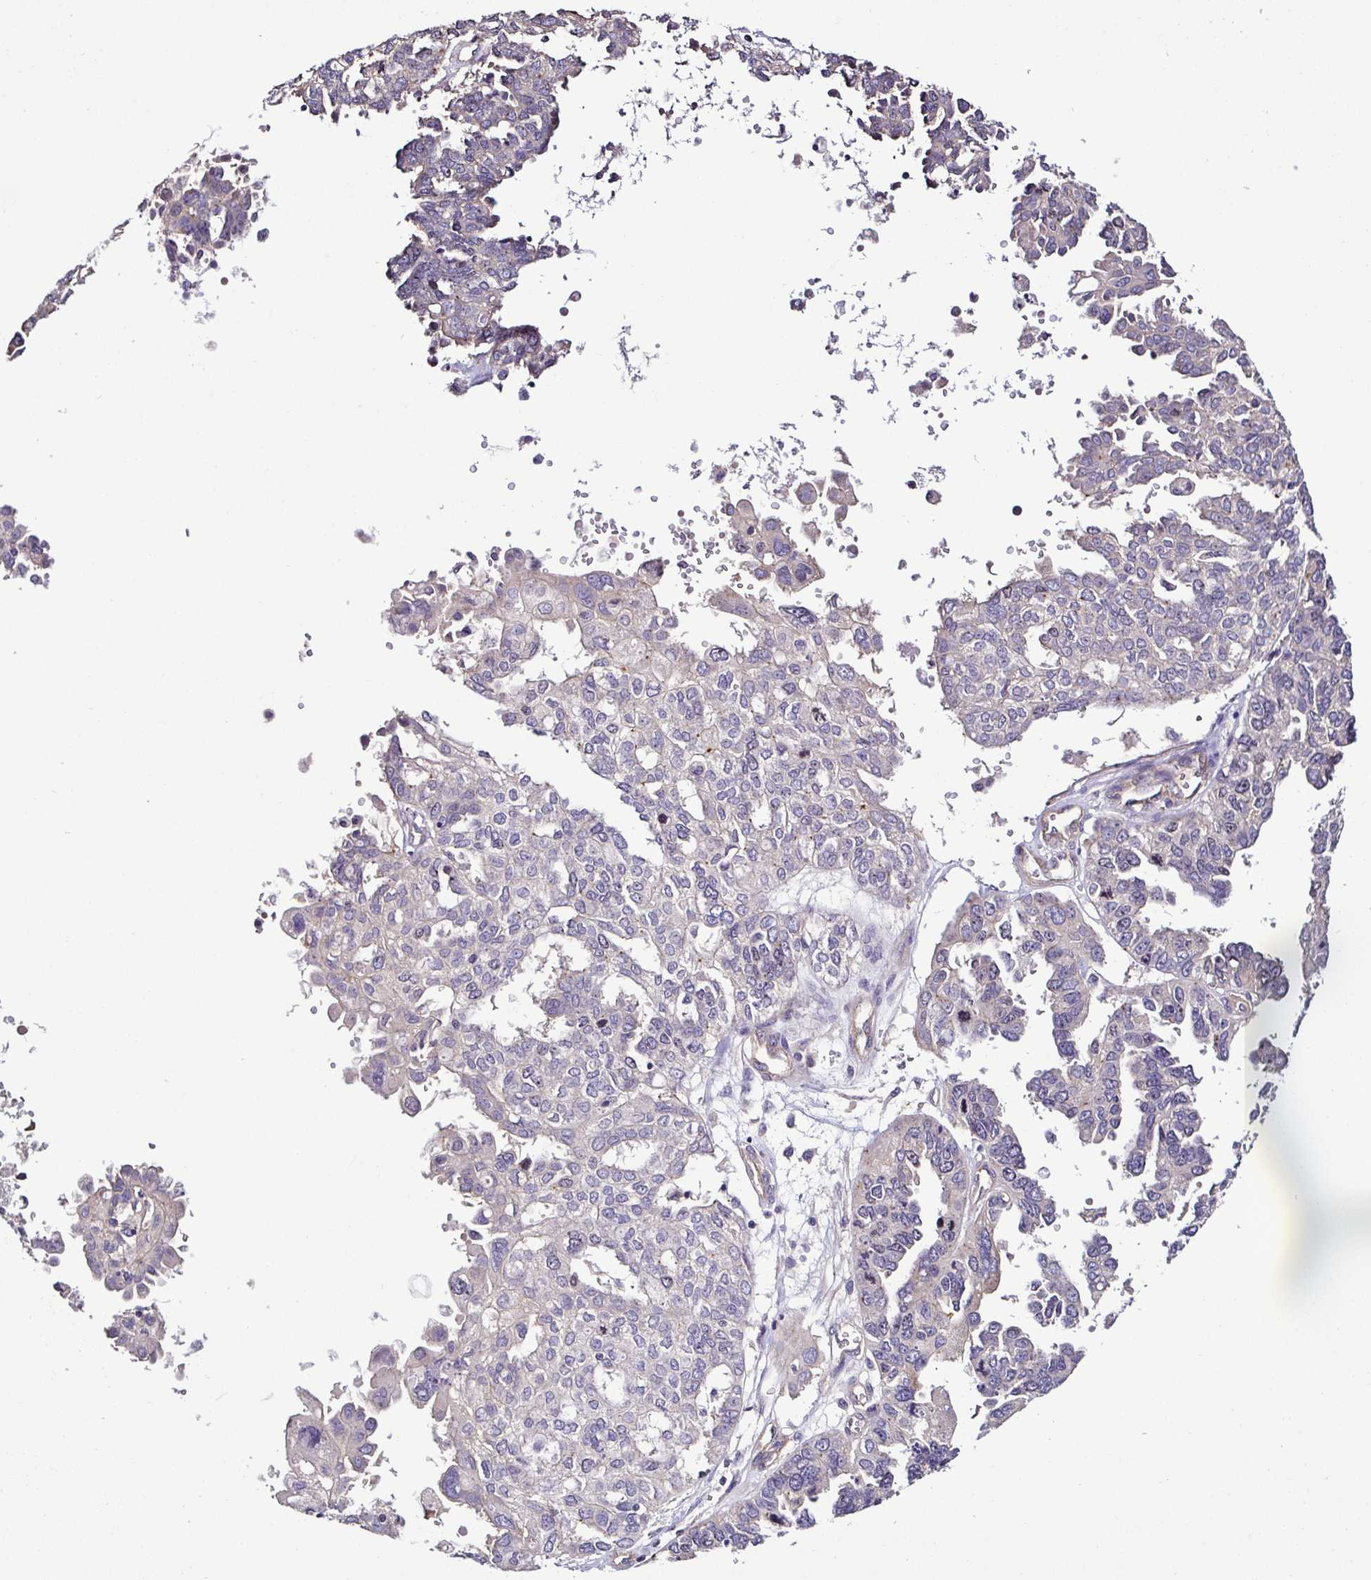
{"staining": {"intensity": "negative", "quantity": "none", "location": "none"}, "tissue": "ovarian cancer", "cell_type": "Tumor cells", "image_type": "cancer", "snomed": [{"axis": "morphology", "description": "Cystadenocarcinoma, serous, NOS"}, {"axis": "topography", "description": "Ovary"}], "caption": "Immunohistochemical staining of human ovarian cancer demonstrates no significant positivity in tumor cells.", "gene": "LMOD2", "patient": {"sex": "female", "age": 53}}